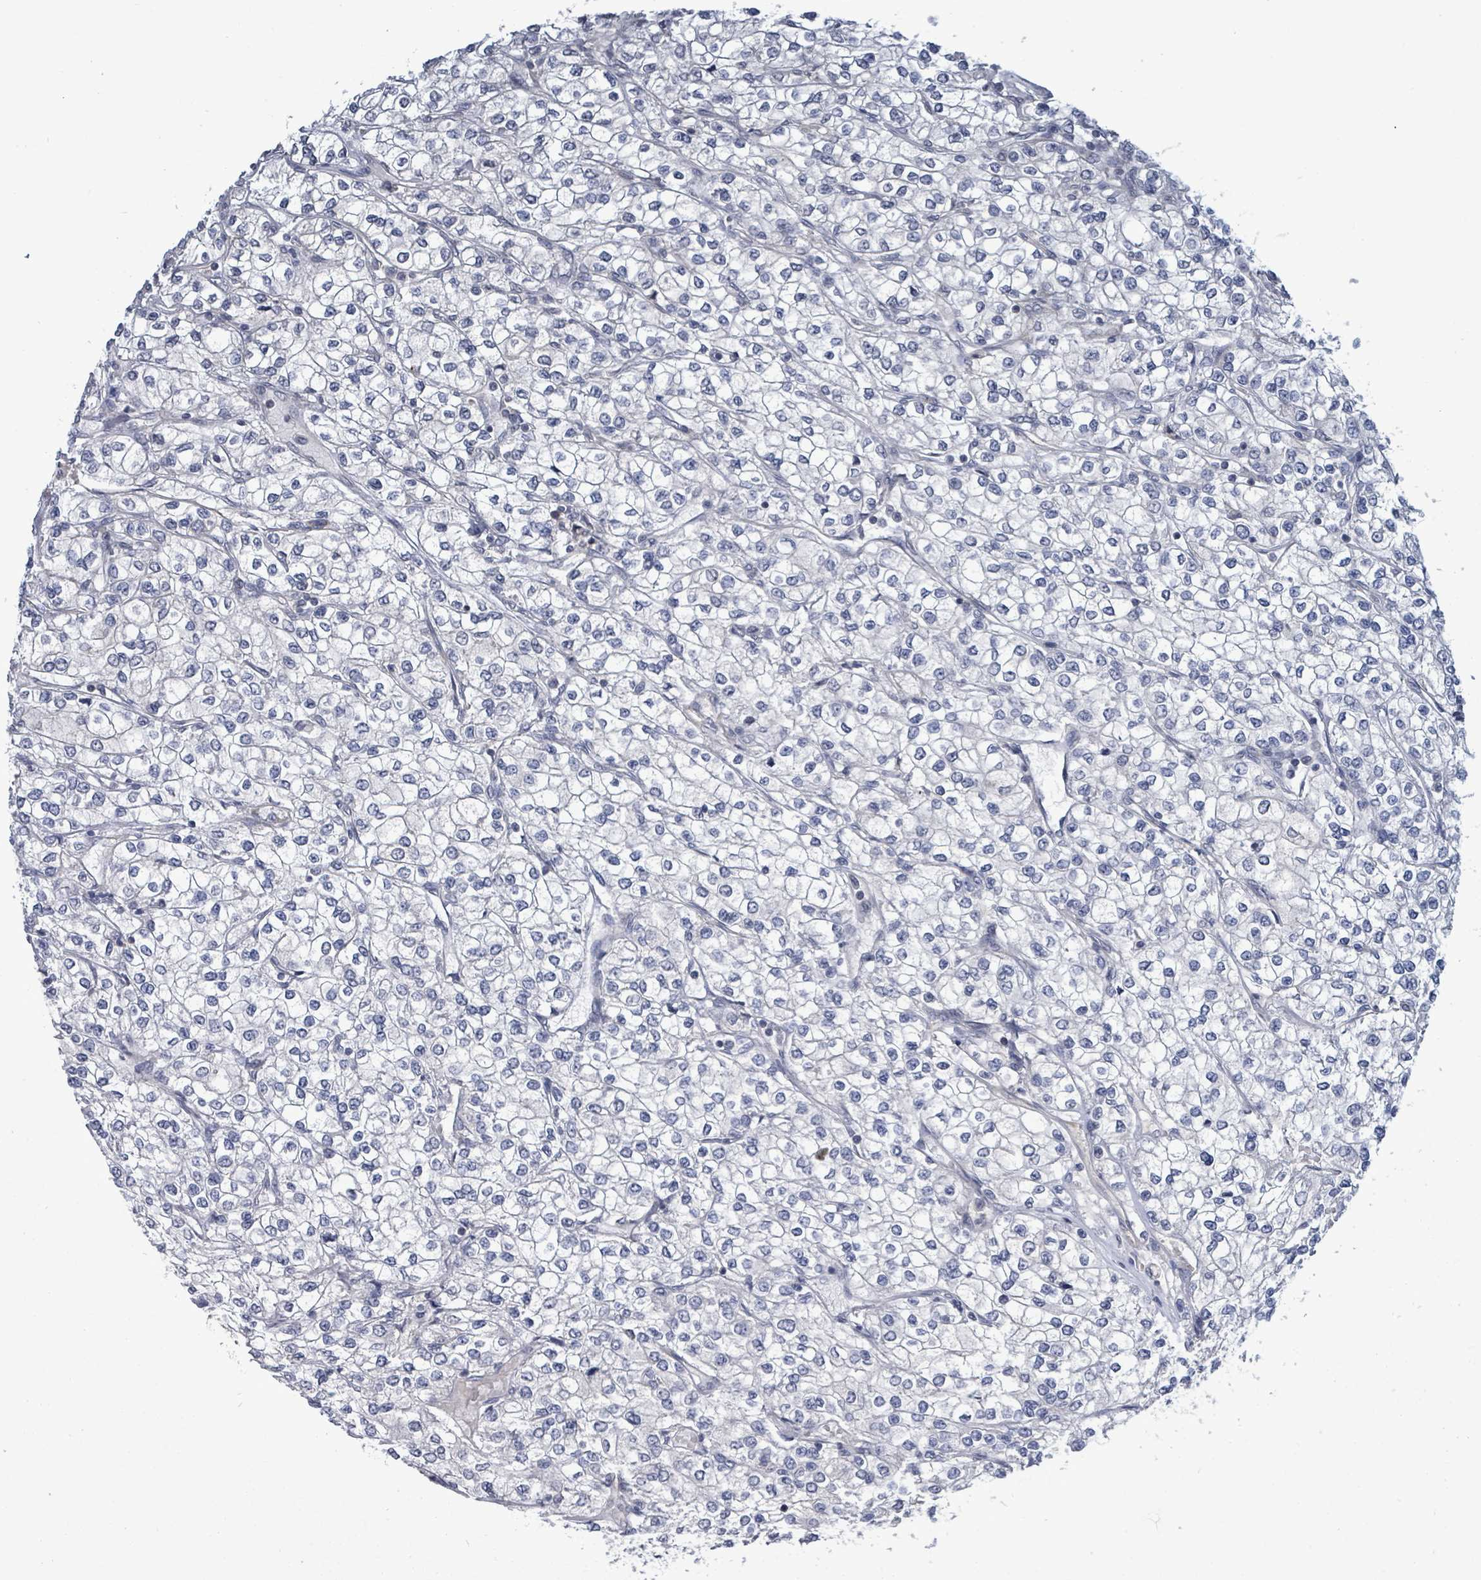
{"staining": {"intensity": "negative", "quantity": "none", "location": "none"}, "tissue": "renal cancer", "cell_type": "Tumor cells", "image_type": "cancer", "snomed": [{"axis": "morphology", "description": "Adenocarcinoma, NOS"}, {"axis": "topography", "description": "Kidney"}], "caption": "This is an immunohistochemistry image of adenocarcinoma (renal). There is no expression in tumor cells.", "gene": "COQ10B", "patient": {"sex": "male", "age": 80}}